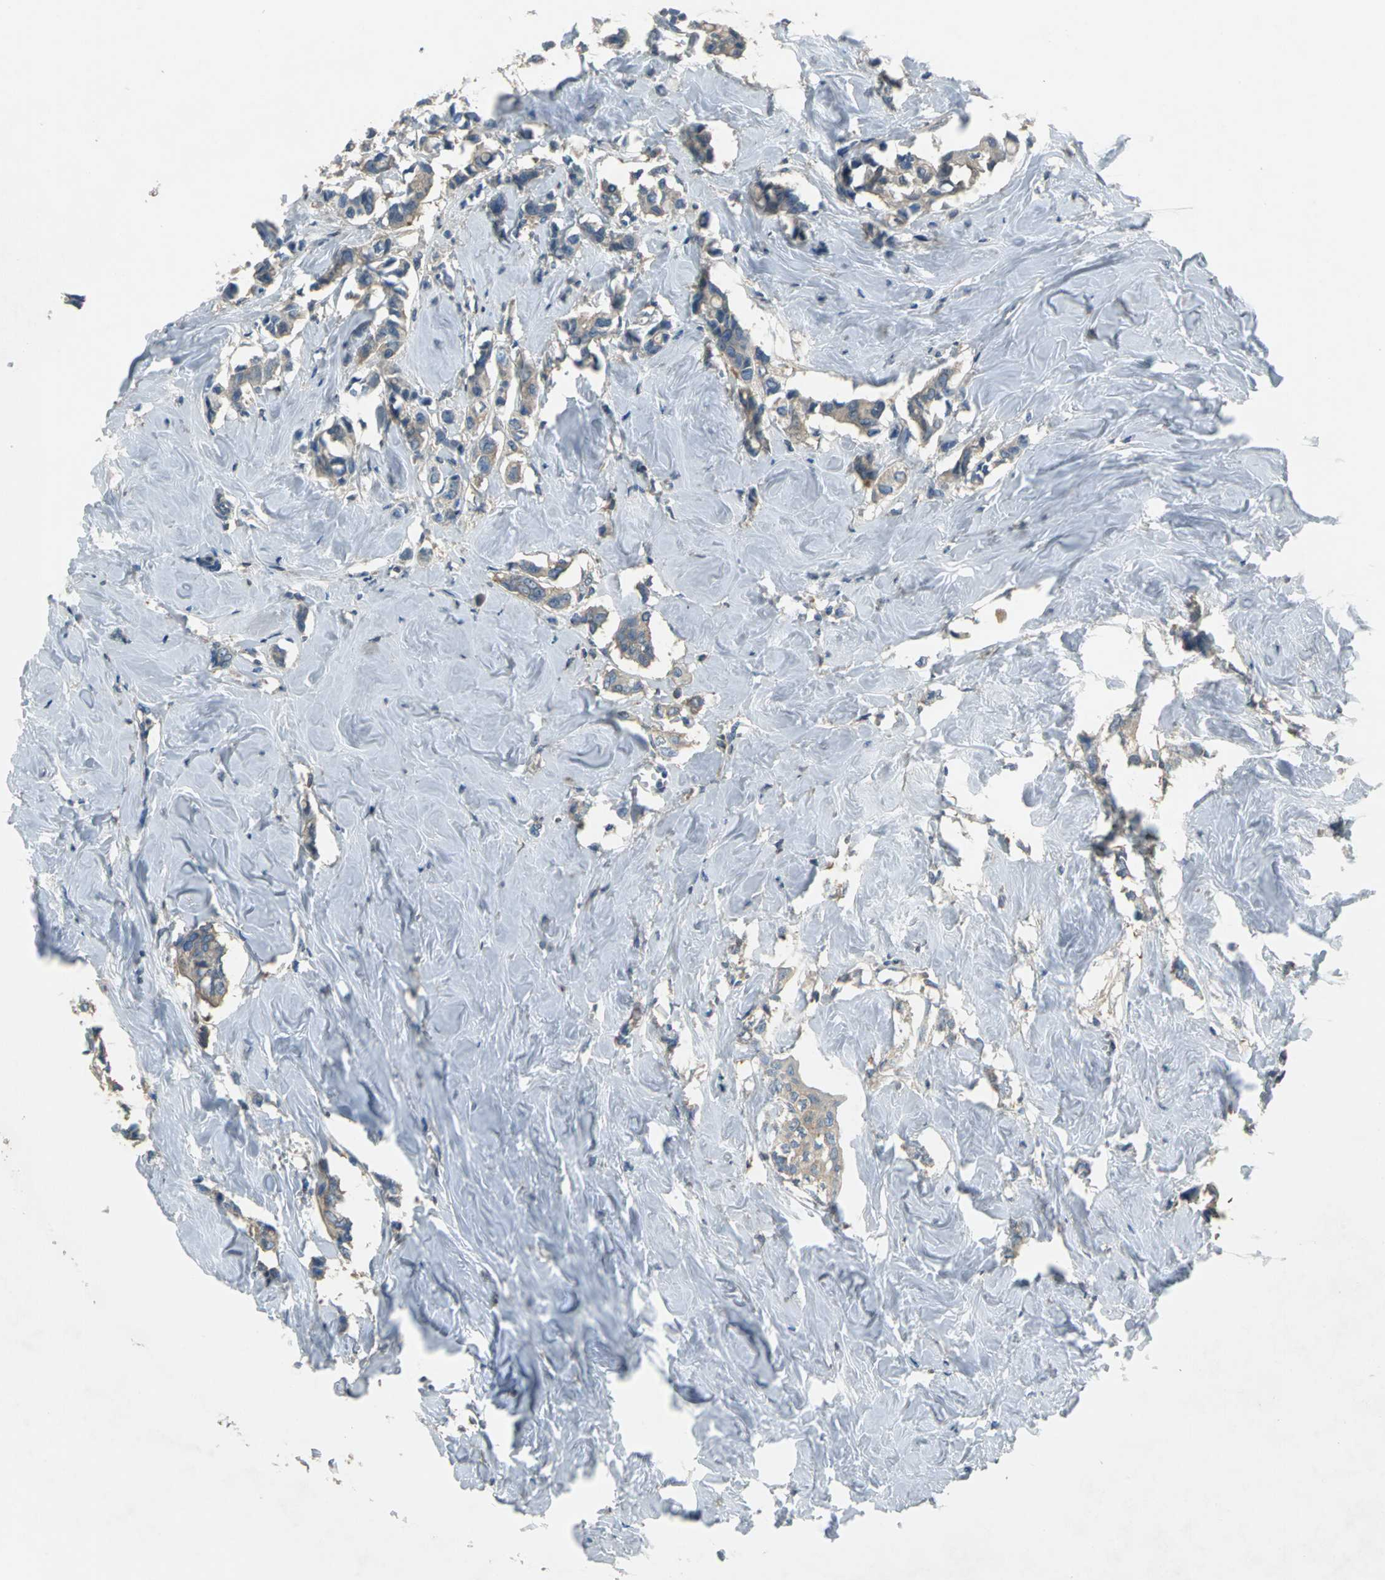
{"staining": {"intensity": "weak", "quantity": "25%-75%", "location": "cytoplasmic/membranous"}, "tissue": "breast cancer", "cell_type": "Tumor cells", "image_type": "cancer", "snomed": [{"axis": "morphology", "description": "Duct carcinoma"}, {"axis": "topography", "description": "Breast"}], "caption": "Immunohistochemical staining of breast intraductal carcinoma reveals low levels of weak cytoplasmic/membranous protein staining in about 25%-75% of tumor cells. The staining is performed using DAB (3,3'-diaminobenzidine) brown chromogen to label protein expression. The nuclei are counter-stained blue using hematoxylin.", "gene": "PRKCA", "patient": {"sex": "female", "age": 84}}